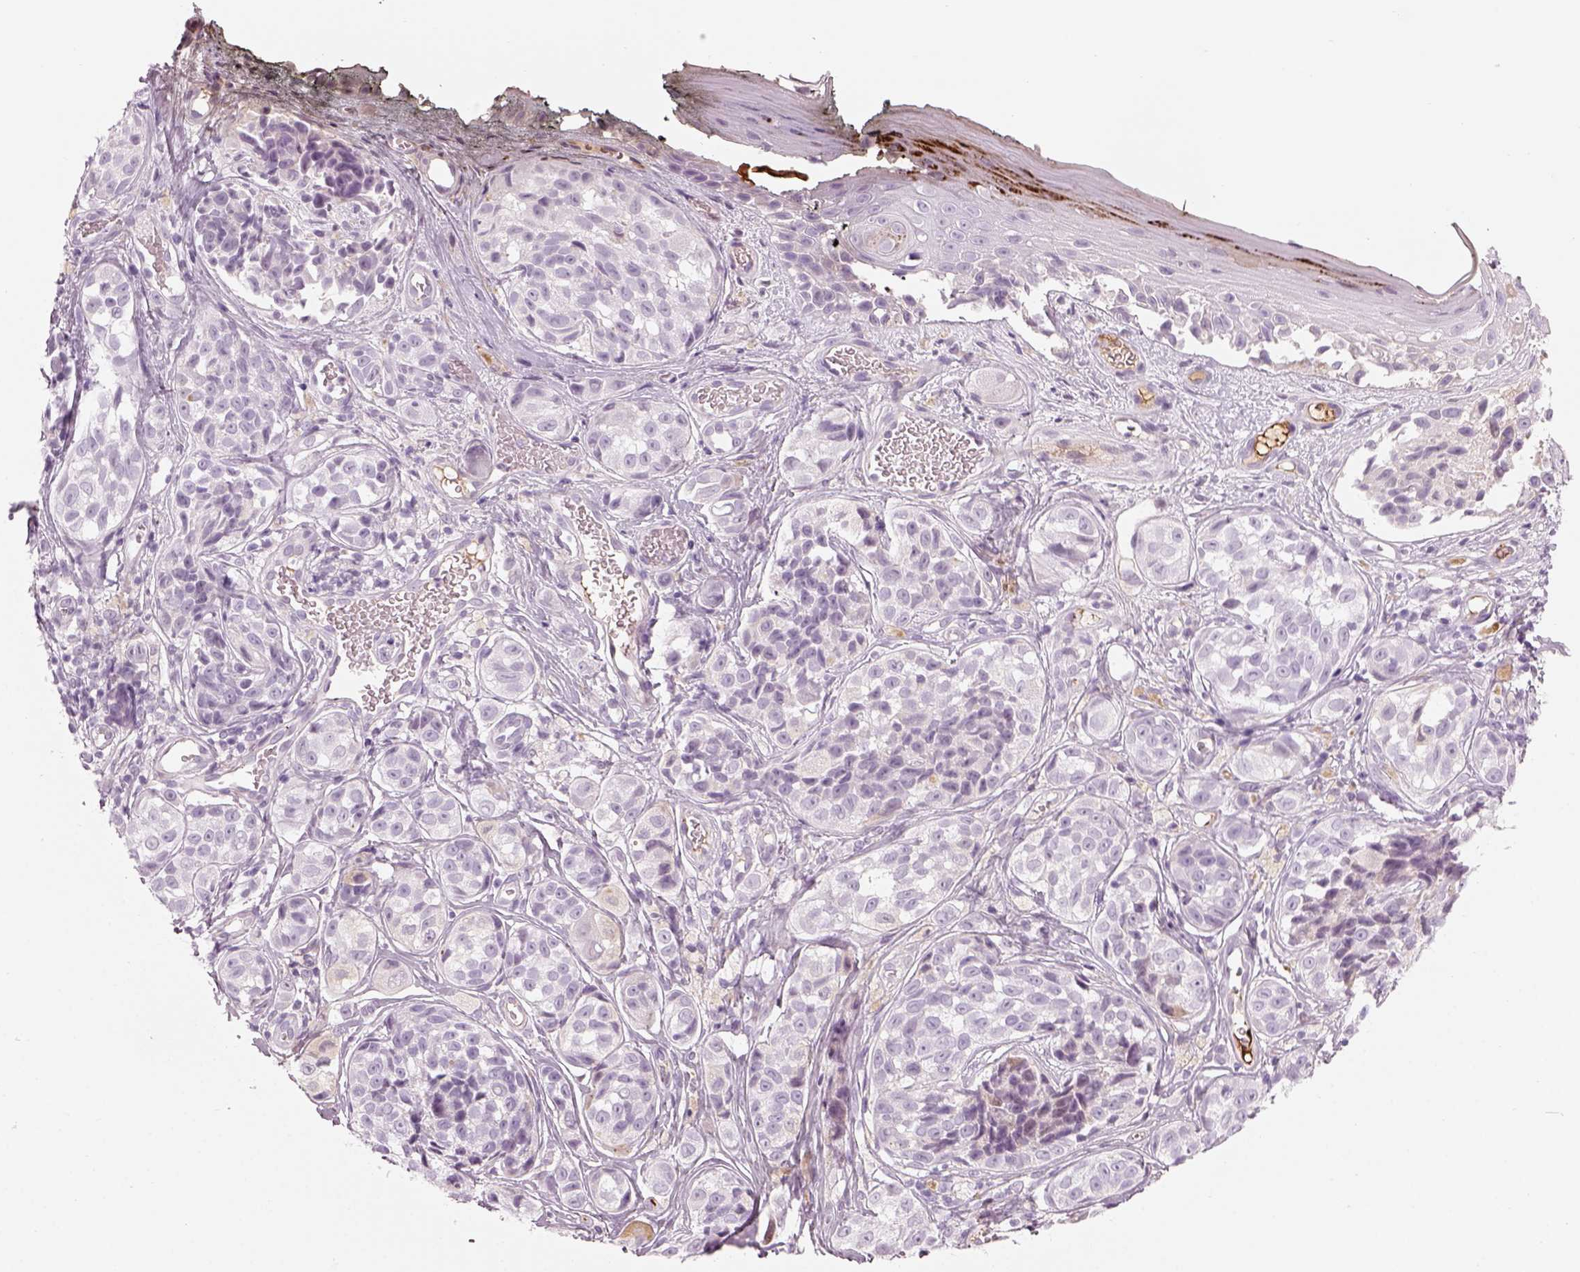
{"staining": {"intensity": "negative", "quantity": "none", "location": "none"}, "tissue": "melanoma", "cell_type": "Tumor cells", "image_type": "cancer", "snomed": [{"axis": "morphology", "description": "Malignant melanoma, NOS"}, {"axis": "topography", "description": "Skin"}], "caption": "An image of malignant melanoma stained for a protein displays no brown staining in tumor cells.", "gene": "PABPC1L2B", "patient": {"sex": "male", "age": 48}}